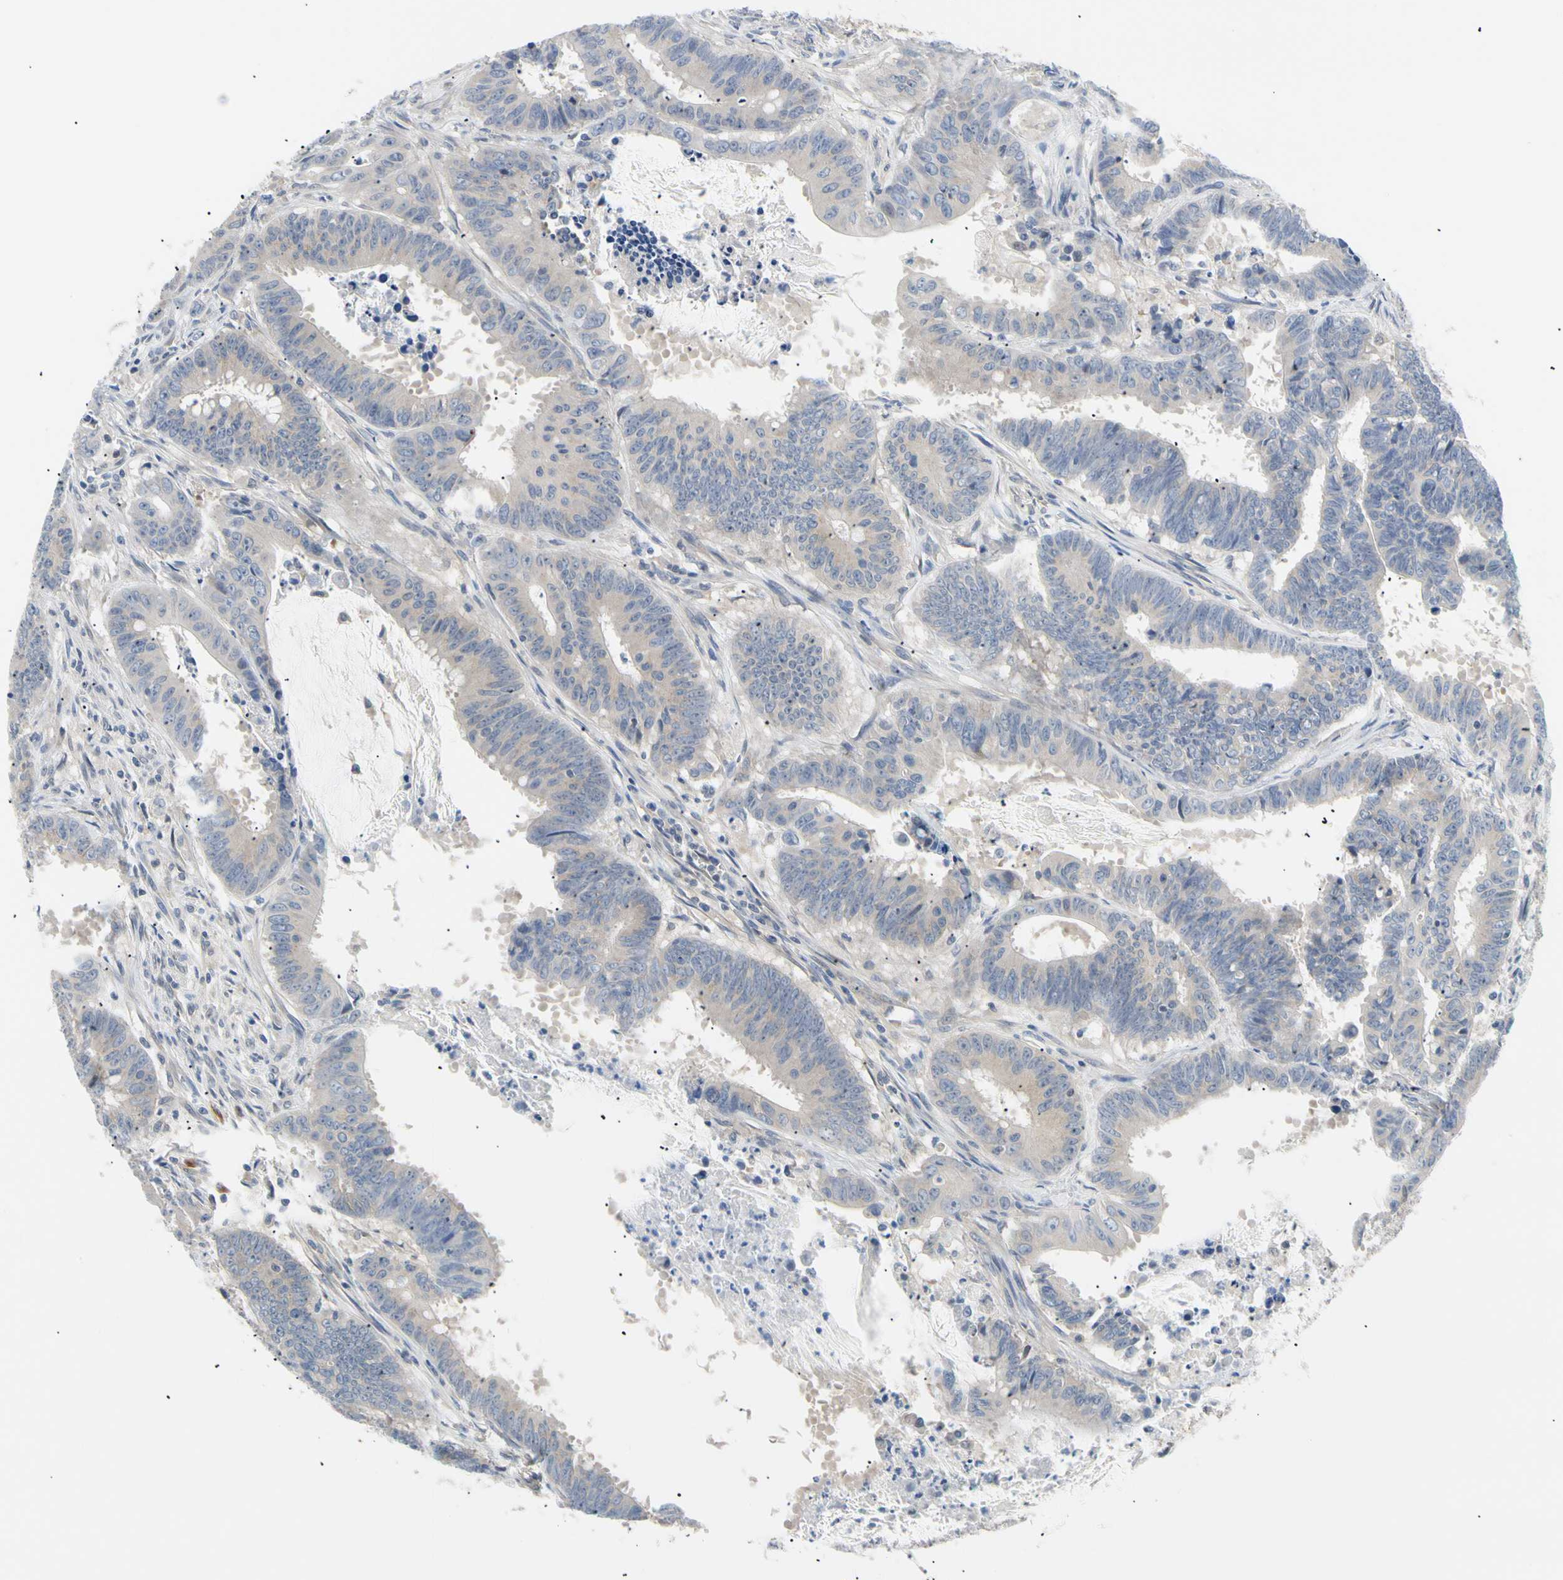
{"staining": {"intensity": "weak", "quantity": ">75%", "location": "cytoplasmic/membranous"}, "tissue": "colorectal cancer", "cell_type": "Tumor cells", "image_type": "cancer", "snomed": [{"axis": "morphology", "description": "Adenocarcinoma, NOS"}, {"axis": "topography", "description": "Colon"}], "caption": "DAB immunohistochemical staining of human colorectal adenocarcinoma displays weak cytoplasmic/membranous protein staining in approximately >75% of tumor cells.", "gene": "SEC23B", "patient": {"sex": "male", "age": 45}}